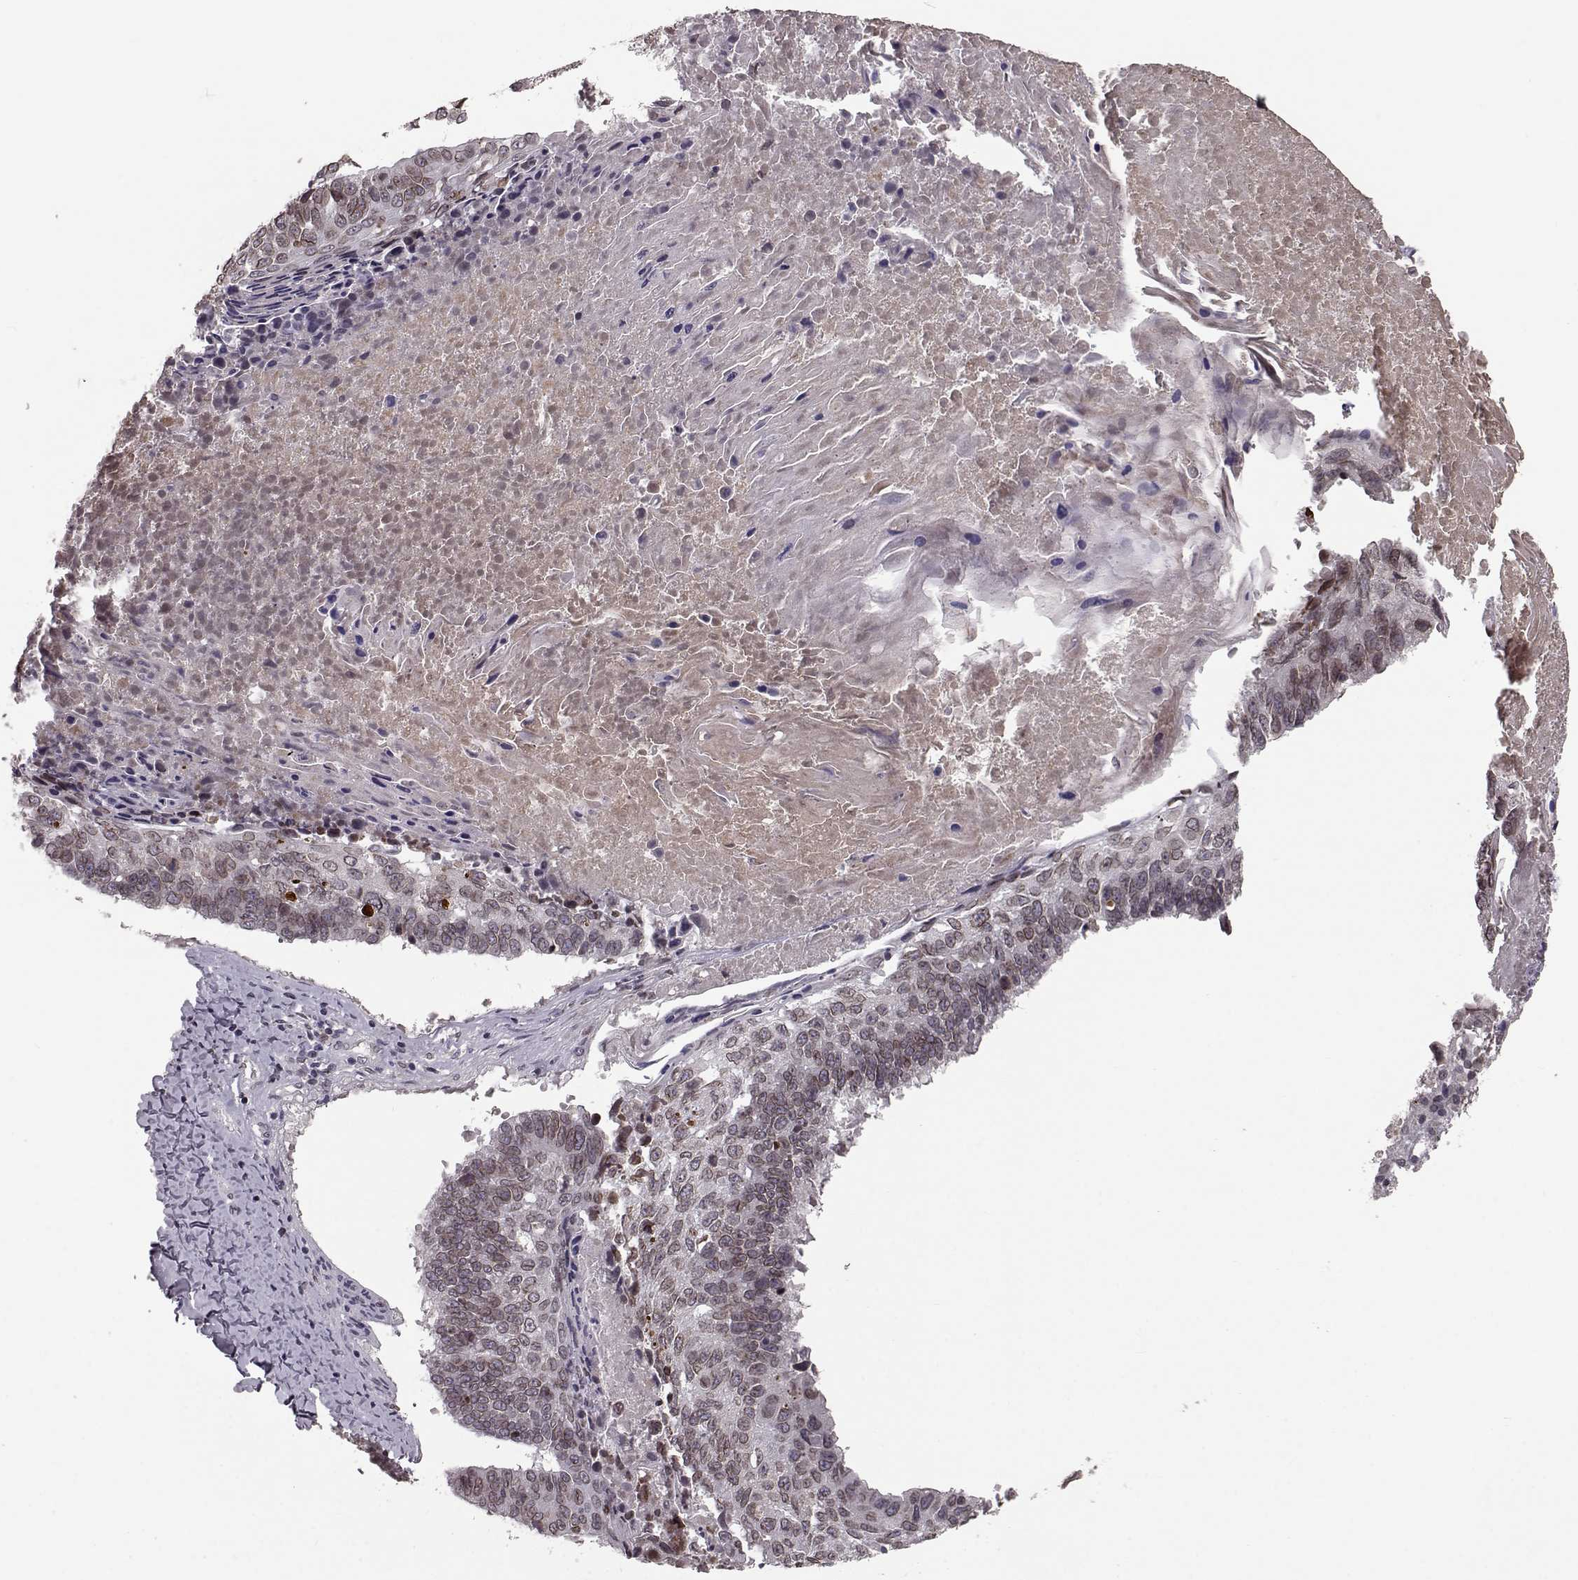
{"staining": {"intensity": "weak", "quantity": "25%-75%", "location": "cytoplasmic/membranous,nuclear"}, "tissue": "lung cancer", "cell_type": "Tumor cells", "image_type": "cancer", "snomed": [{"axis": "morphology", "description": "Squamous cell carcinoma, NOS"}, {"axis": "topography", "description": "Lung"}], "caption": "Lung squamous cell carcinoma tissue demonstrates weak cytoplasmic/membranous and nuclear positivity in about 25%-75% of tumor cells, visualized by immunohistochemistry.", "gene": "NUP37", "patient": {"sex": "male", "age": 73}}